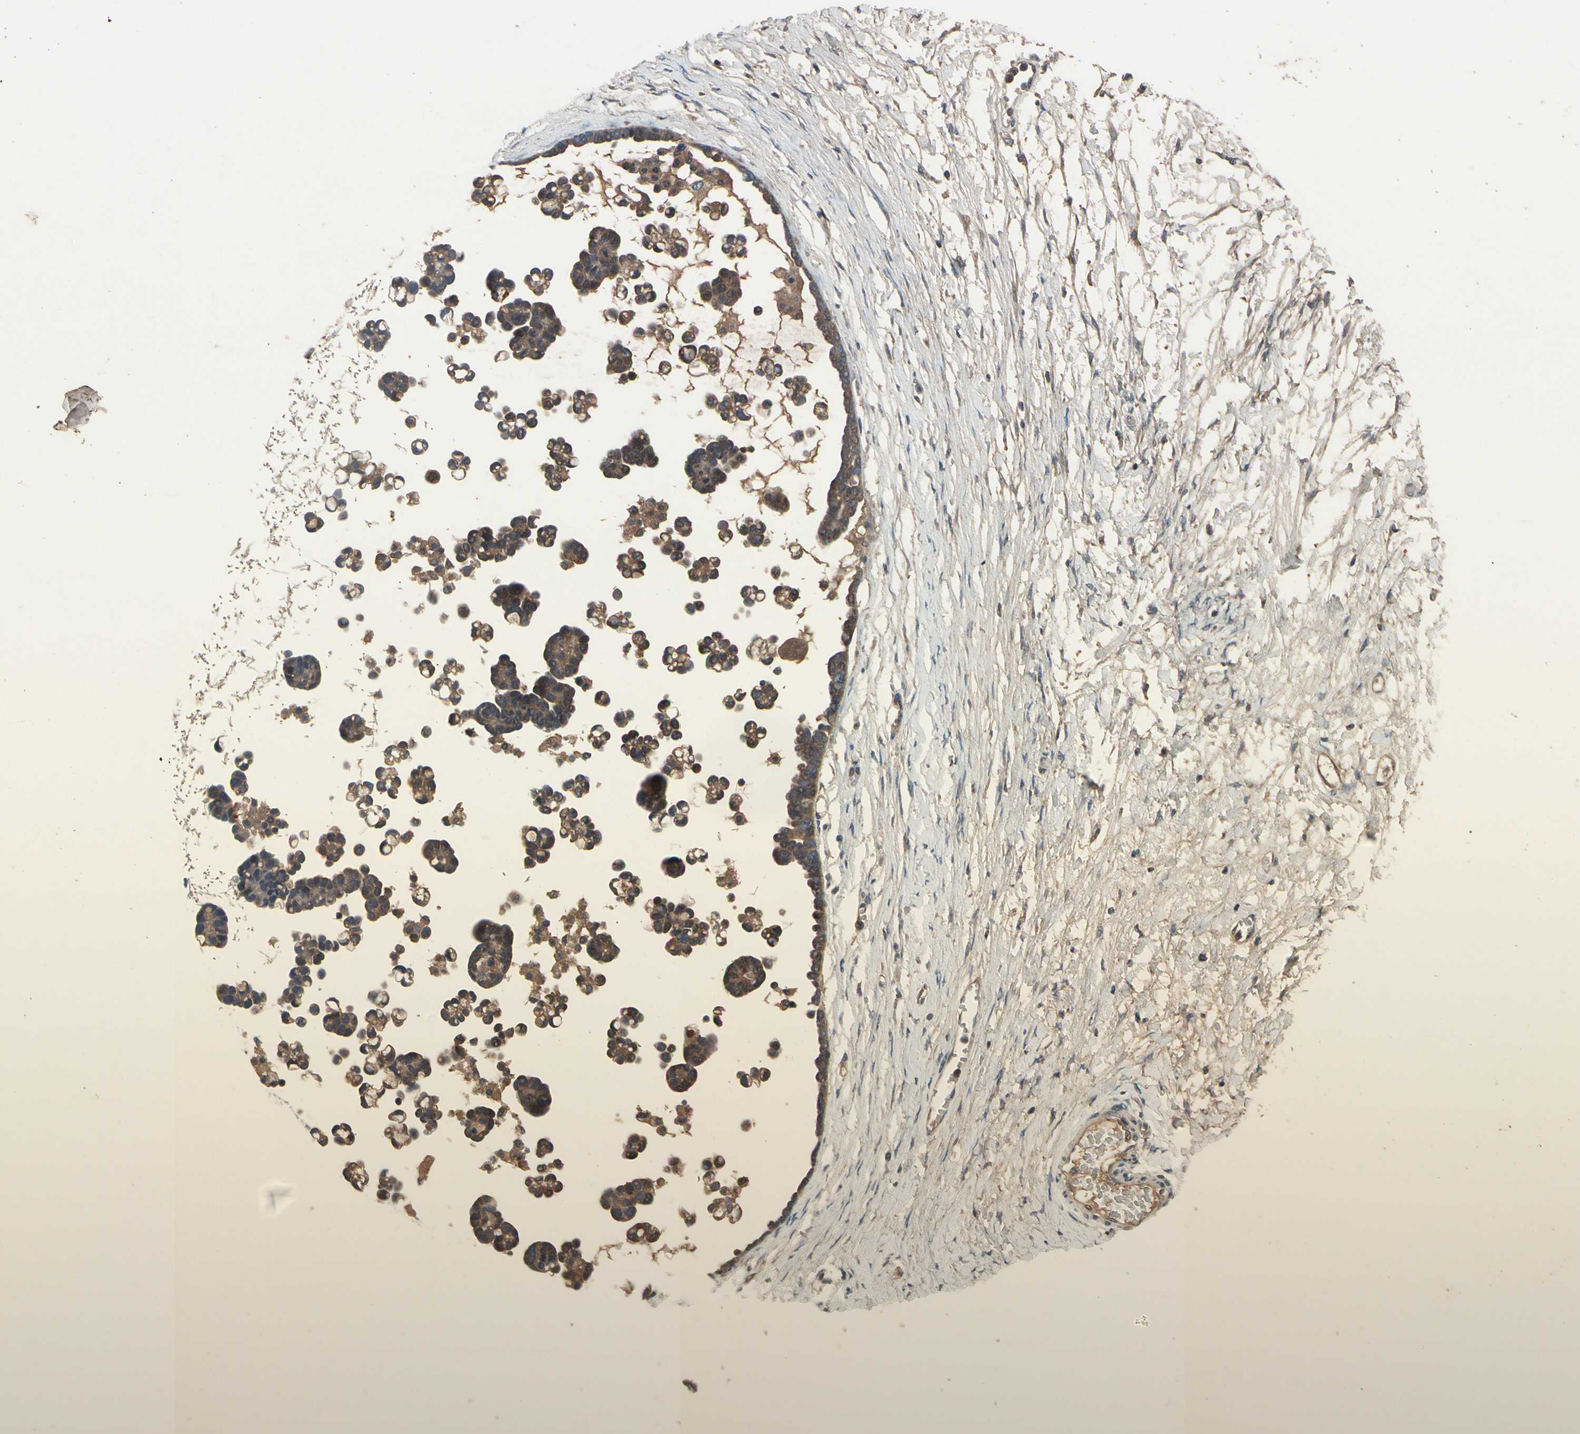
{"staining": {"intensity": "moderate", "quantity": ">75%", "location": "cytoplasmic/membranous"}, "tissue": "ovarian cancer", "cell_type": "Tumor cells", "image_type": "cancer", "snomed": [{"axis": "morphology", "description": "Cystadenocarcinoma, serous, NOS"}, {"axis": "topography", "description": "Ovary"}], "caption": "This histopathology image displays ovarian cancer (serous cystadenocarcinoma) stained with immunohistochemistry (IHC) to label a protein in brown. The cytoplasmic/membranous of tumor cells show moderate positivity for the protein. Nuclei are counter-stained blue.", "gene": "NSF", "patient": {"sex": "female", "age": 54}}